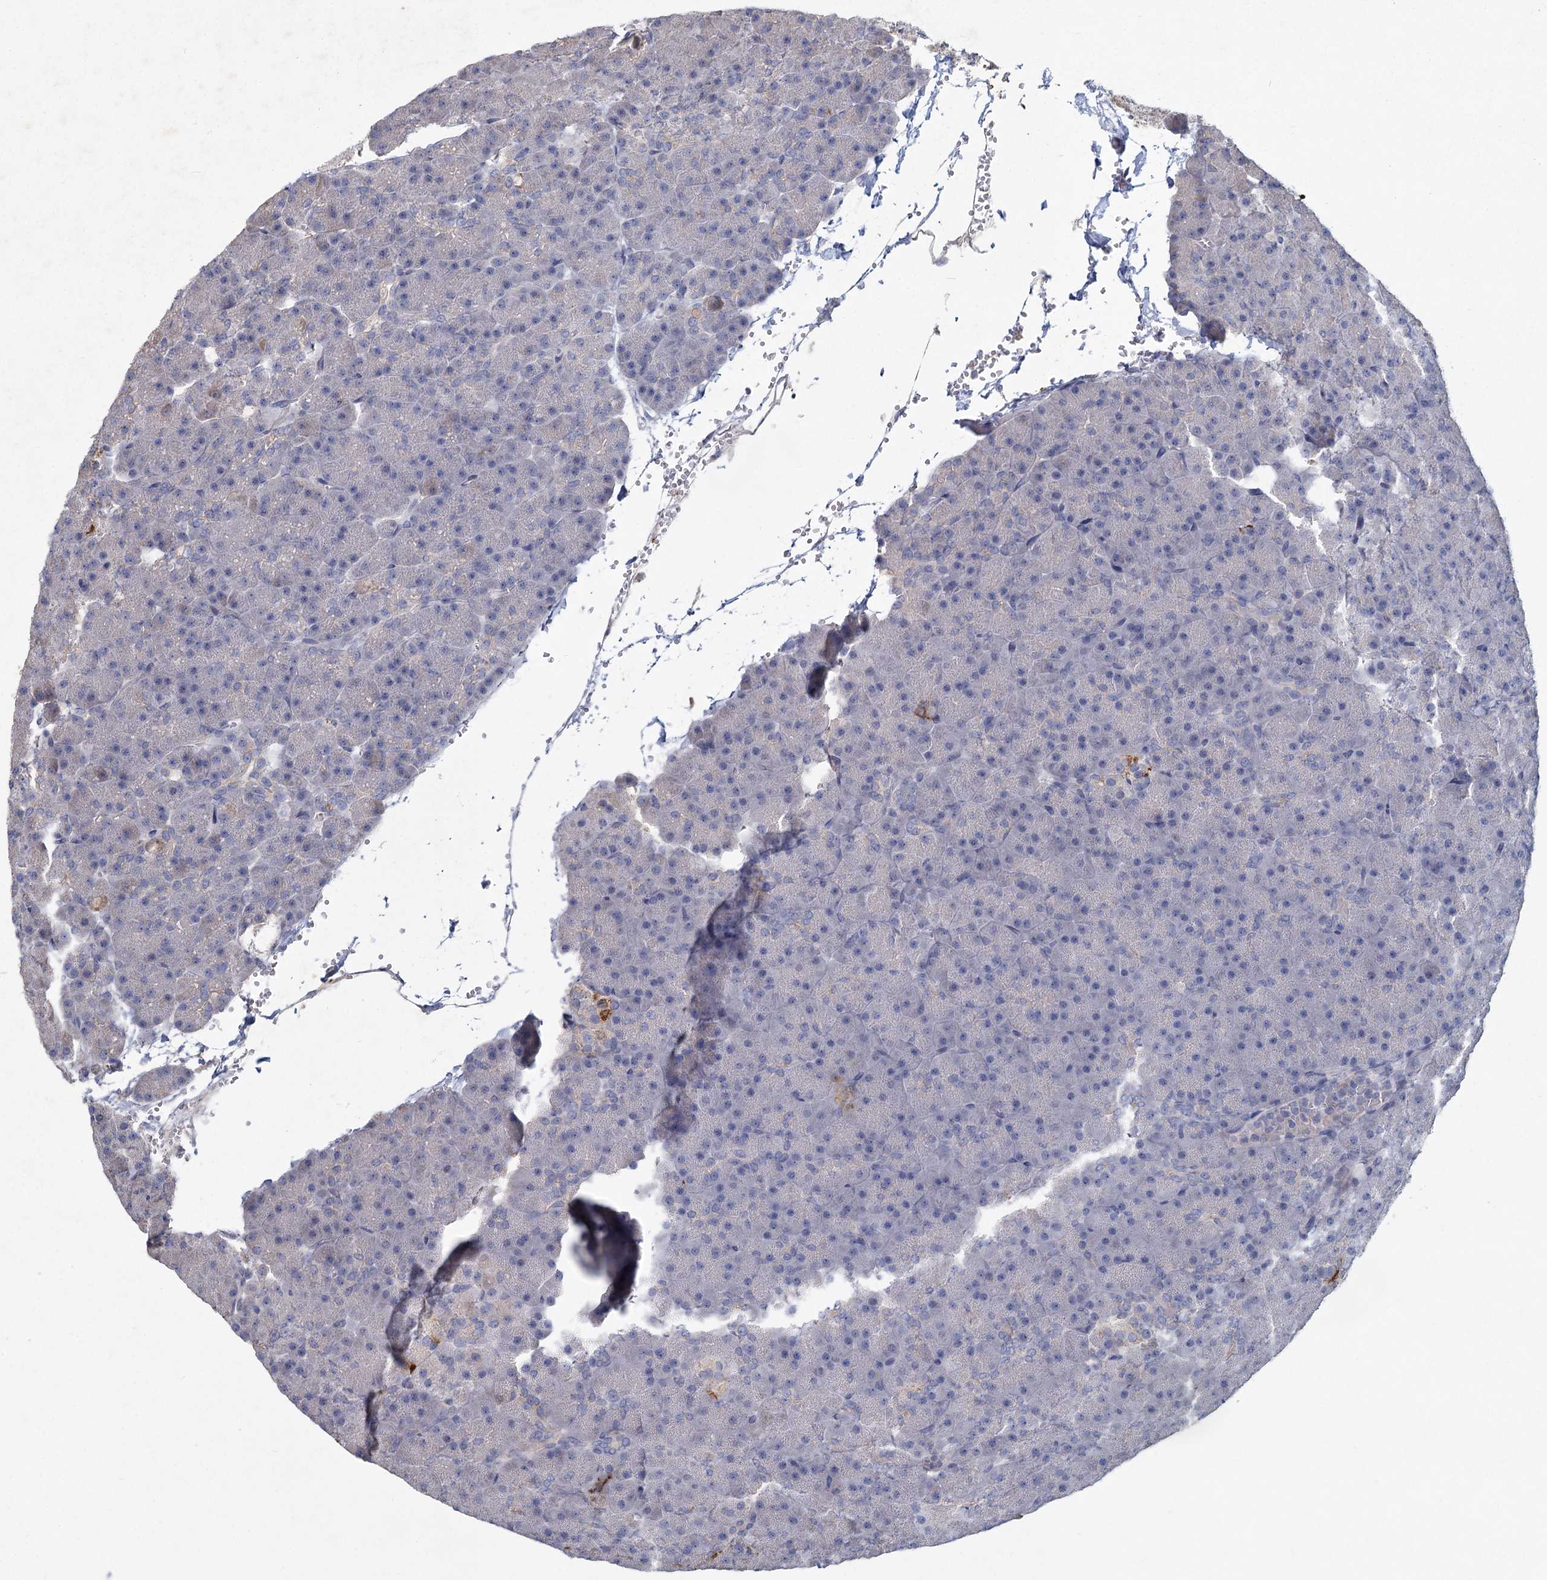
{"staining": {"intensity": "weak", "quantity": "<25%", "location": "cytoplasmic/membranous"}, "tissue": "pancreas", "cell_type": "Exocrine glandular cells", "image_type": "normal", "snomed": [{"axis": "morphology", "description": "Normal tissue, NOS"}, {"axis": "topography", "description": "Pancreas"}], "caption": "An immunohistochemistry histopathology image of normal pancreas is shown. There is no staining in exocrine glandular cells of pancreas.", "gene": "HES2", "patient": {"sex": "male", "age": 36}}